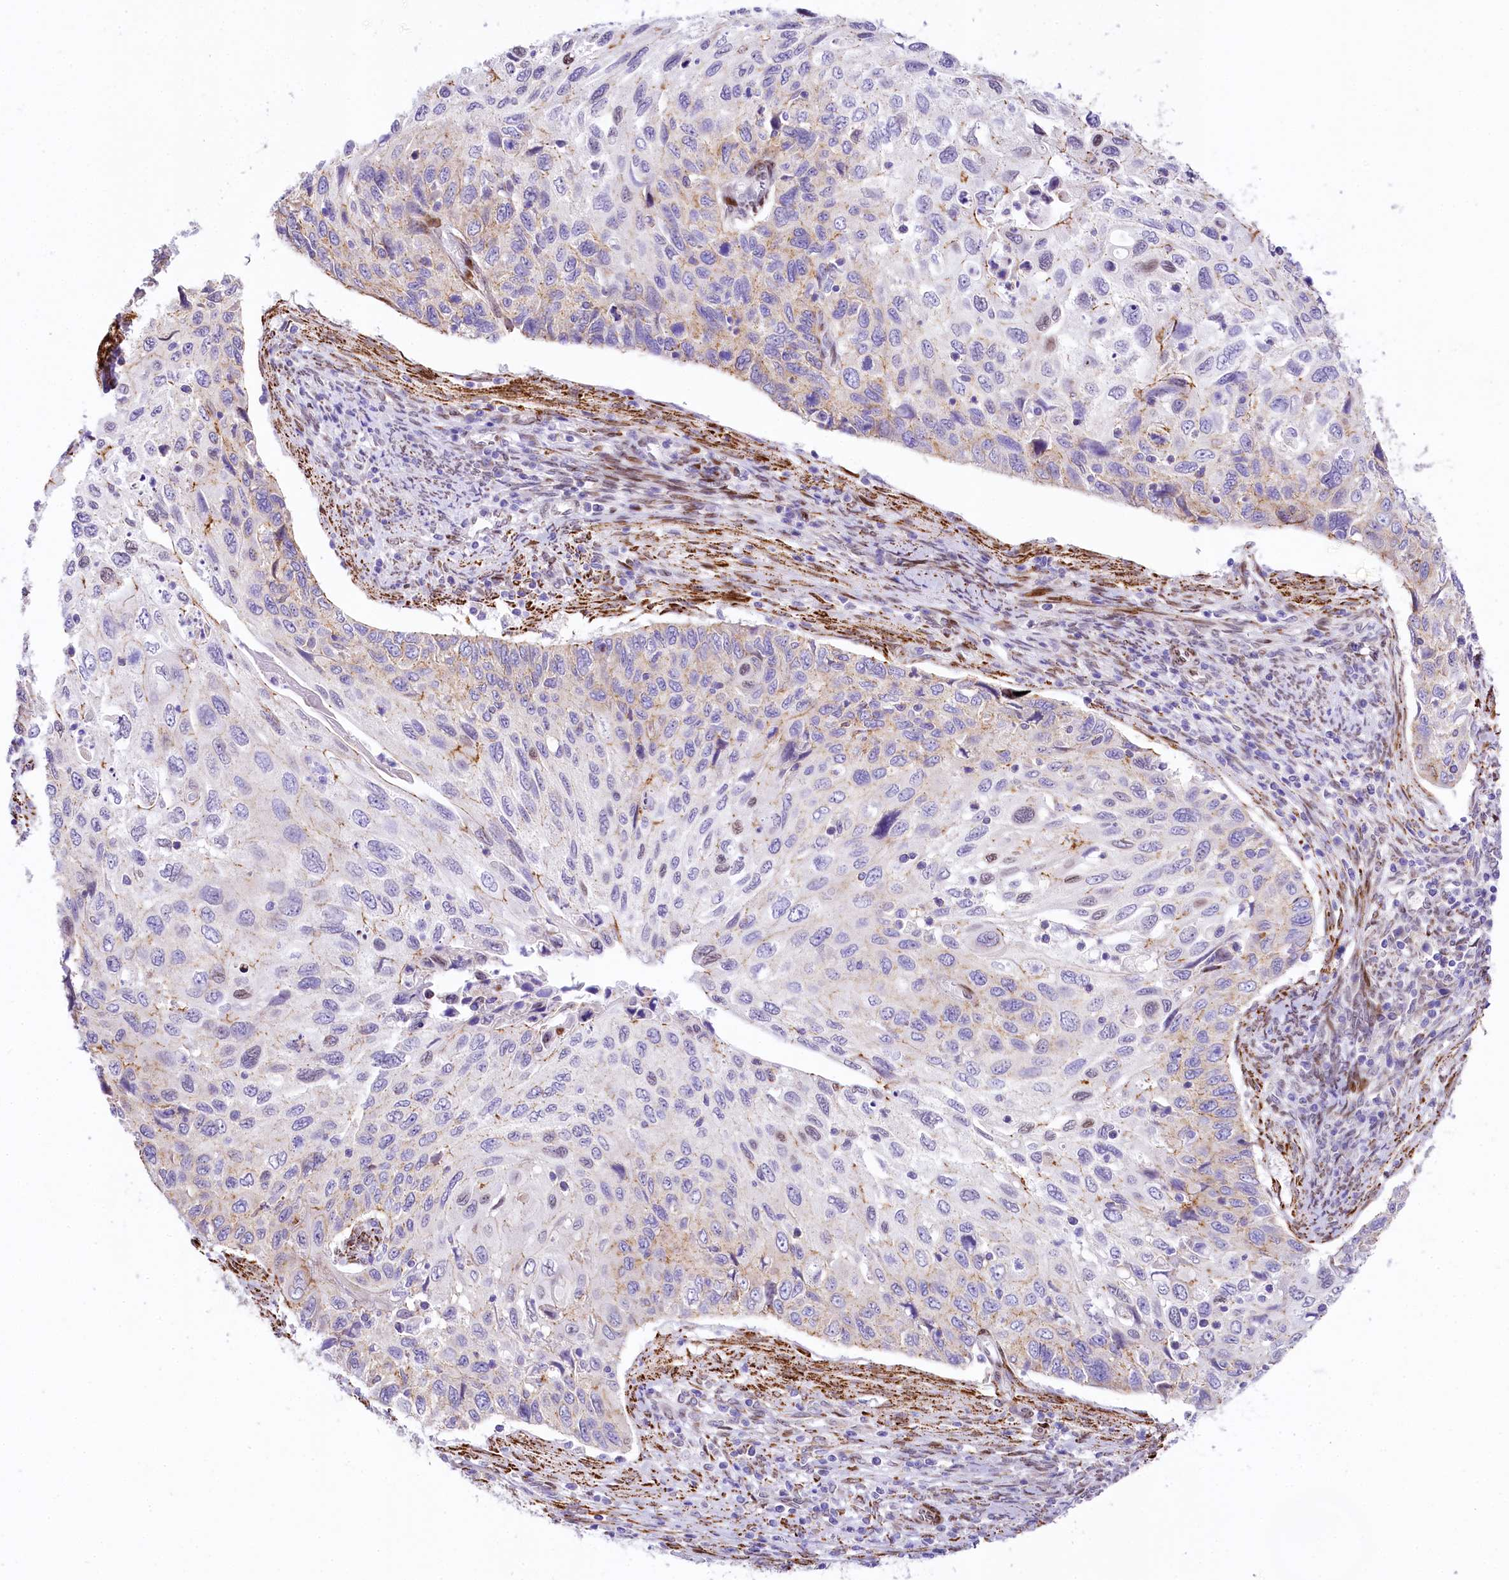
{"staining": {"intensity": "weak", "quantity": "<25%", "location": "cytoplasmic/membranous"}, "tissue": "cervical cancer", "cell_type": "Tumor cells", "image_type": "cancer", "snomed": [{"axis": "morphology", "description": "Squamous cell carcinoma, NOS"}, {"axis": "topography", "description": "Cervix"}], "caption": "The IHC micrograph has no significant staining in tumor cells of cervical squamous cell carcinoma tissue.", "gene": "PPIP5K2", "patient": {"sex": "female", "age": 70}}